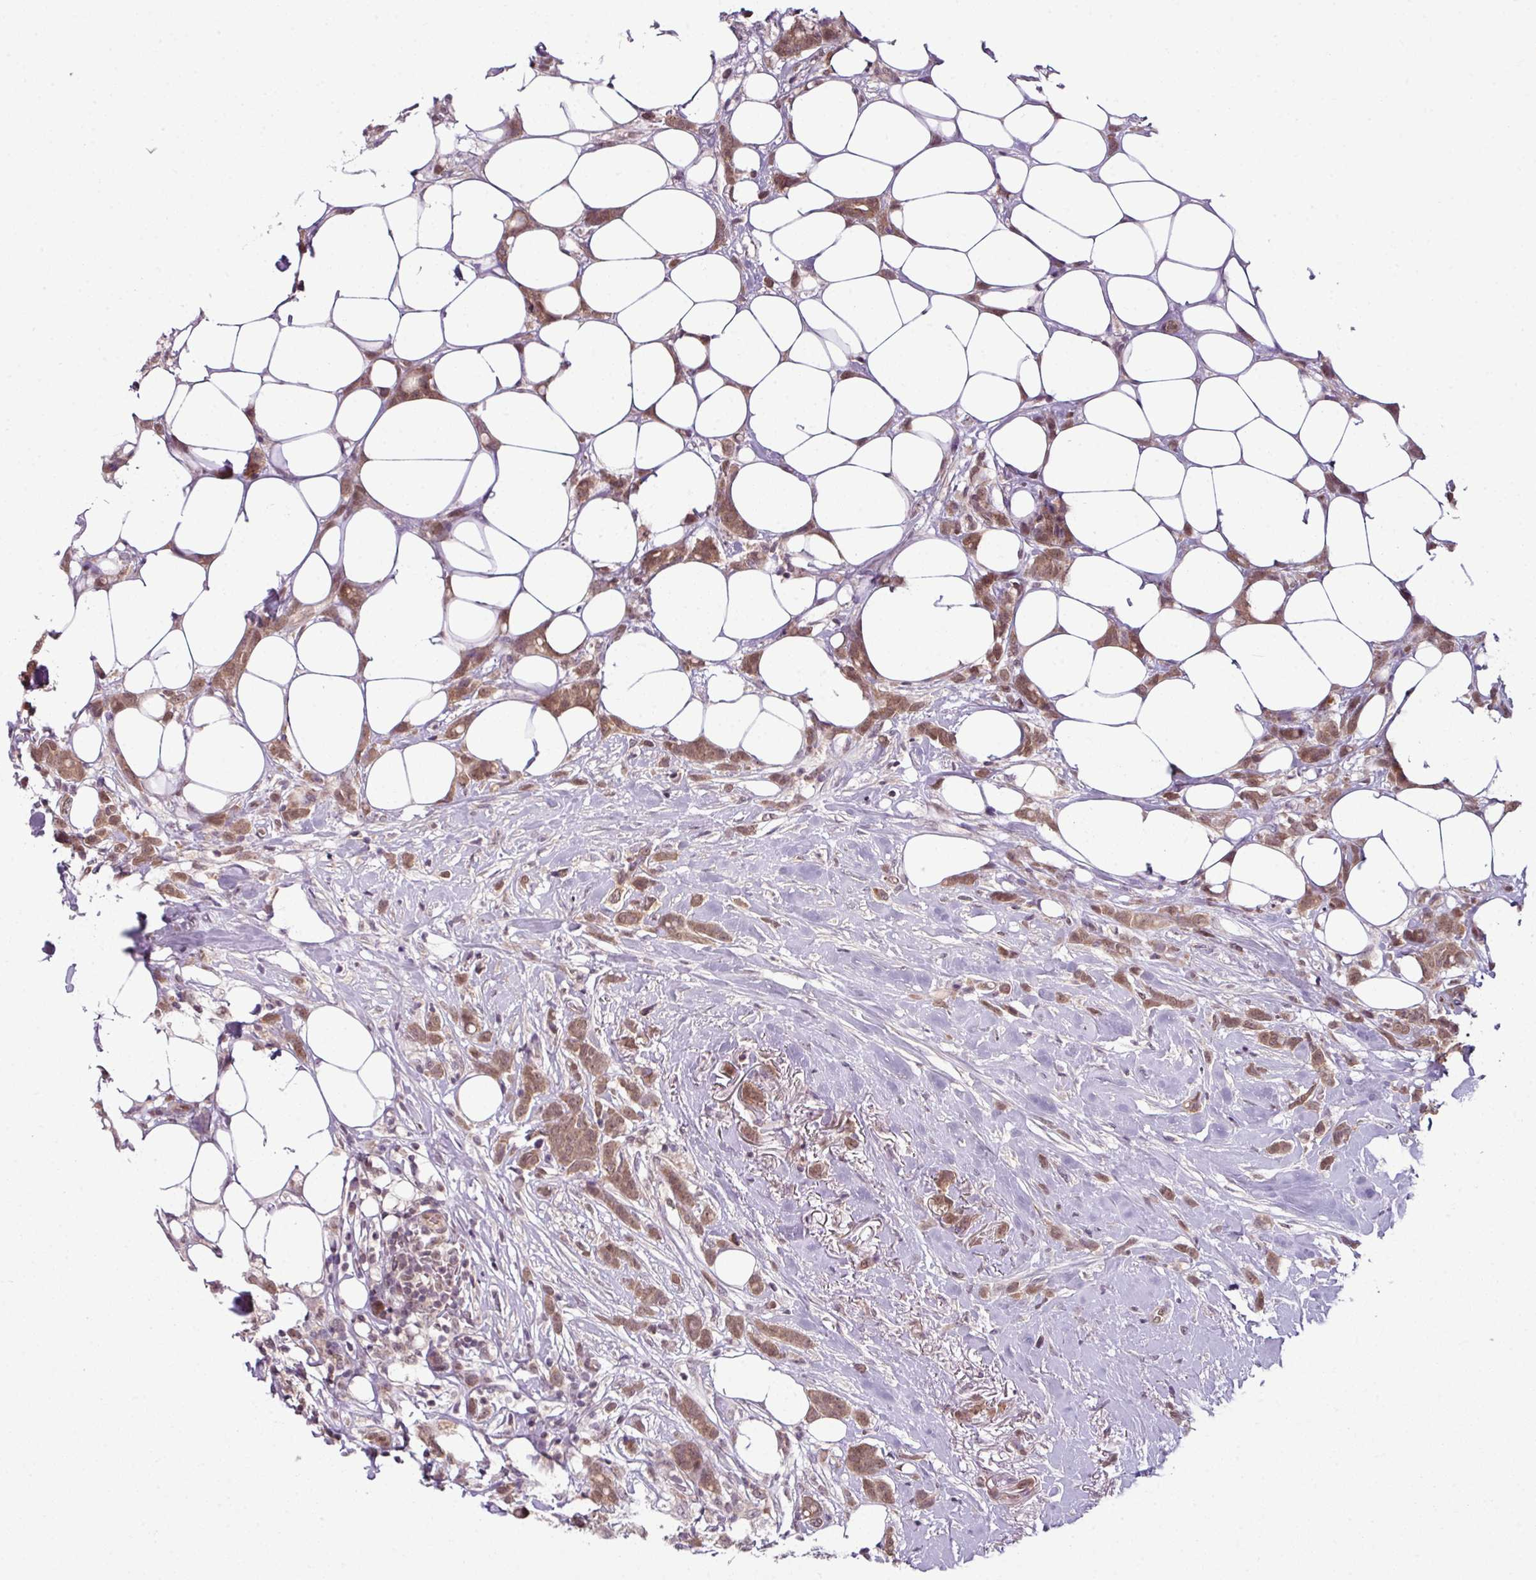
{"staining": {"intensity": "moderate", "quantity": ">75%", "location": "cytoplasmic/membranous,nuclear"}, "tissue": "breast cancer", "cell_type": "Tumor cells", "image_type": "cancer", "snomed": [{"axis": "morphology", "description": "Duct carcinoma"}, {"axis": "topography", "description": "Breast"}], "caption": "Immunohistochemistry (IHC) micrograph of breast cancer (infiltrating ductal carcinoma) stained for a protein (brown), which shows medium levels of moderate cytoplasmic/membranous and nuclear expression in about >75% of tumor cells.", "gene": "DERPC", "patient": {"sex": "female", "age": 80}}